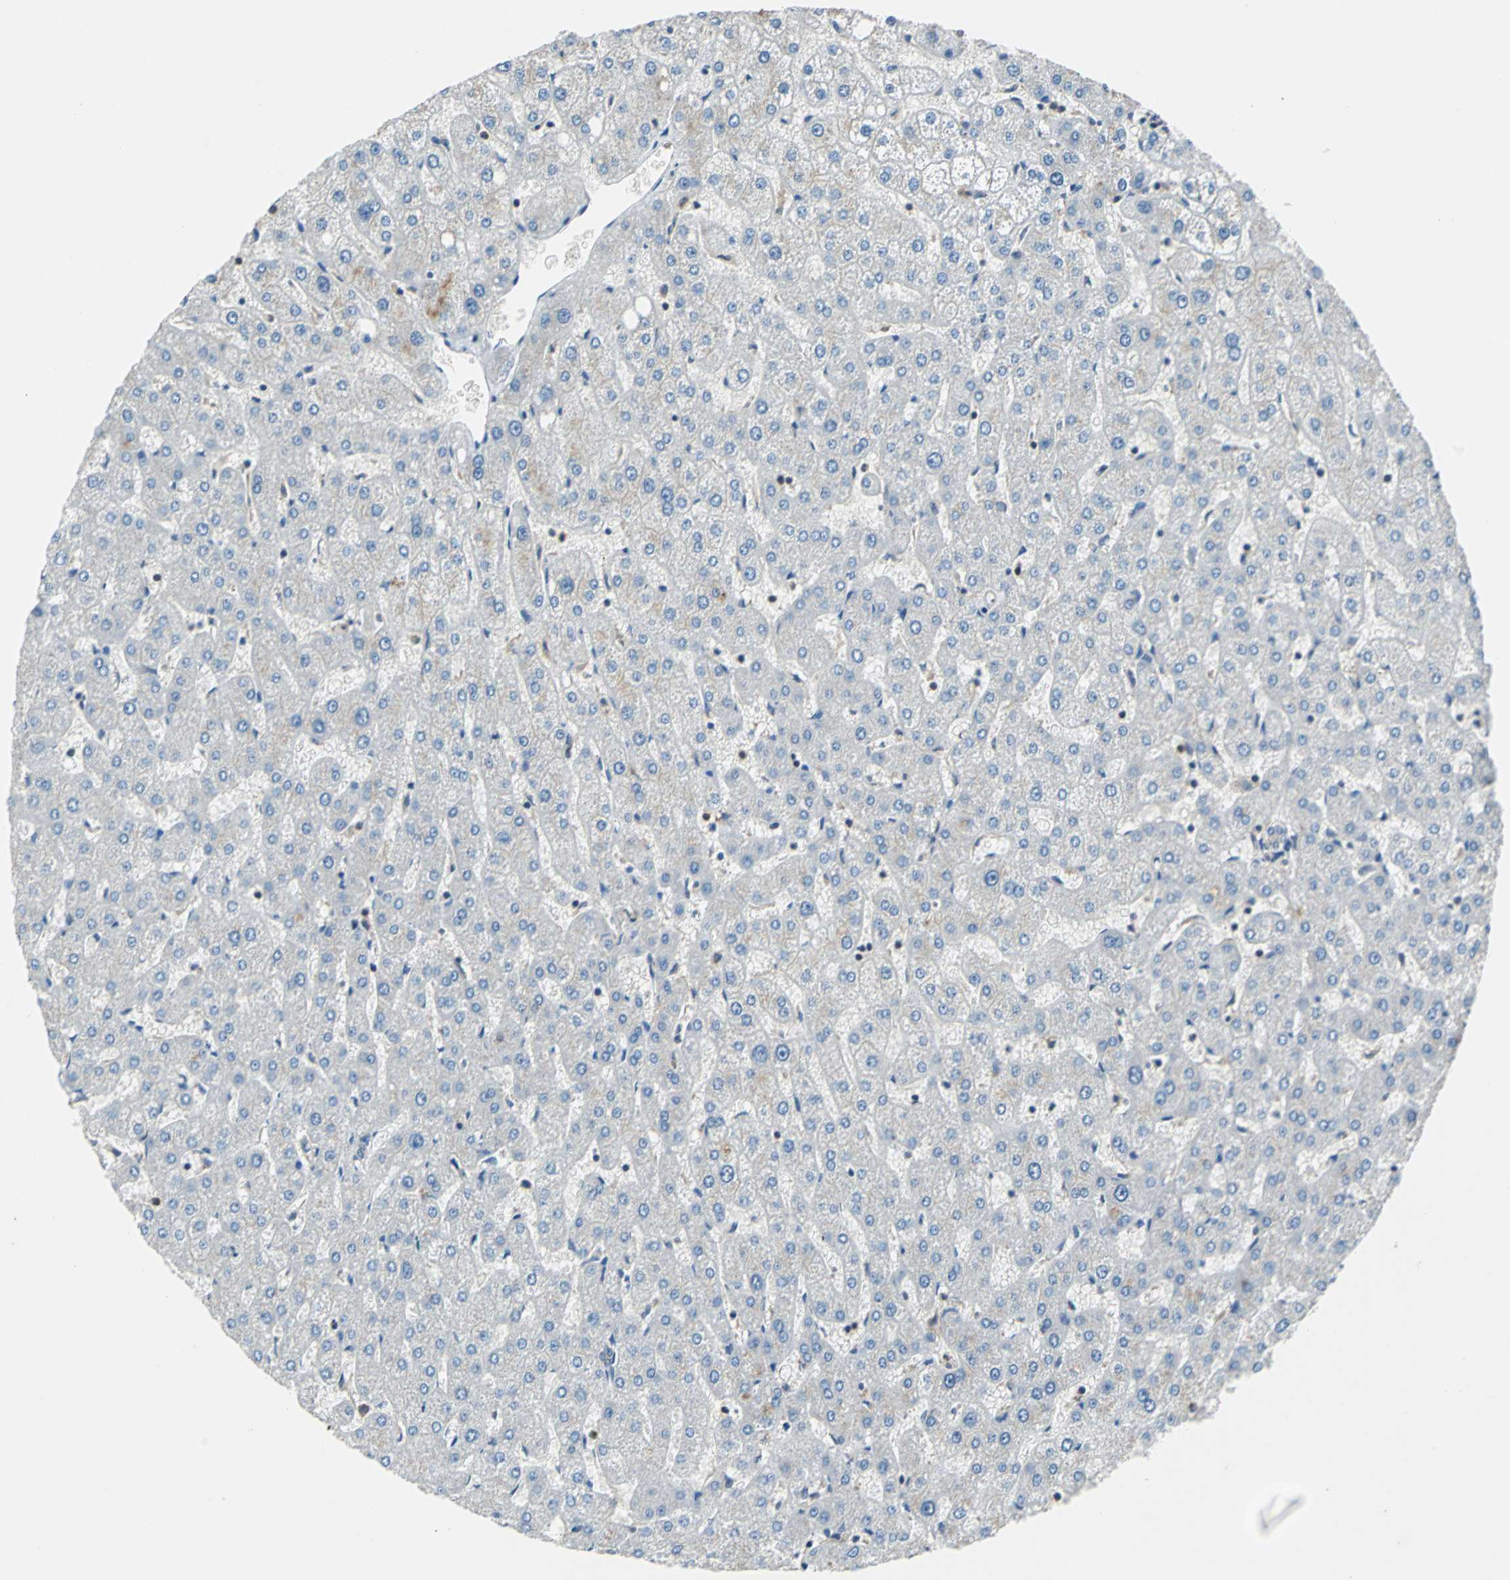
{"staining": {"intensity": "negative", "quantity": "none", "location": "none"}, "tissue": "liver", "cell_type": "Cholangiocytes", "image_type": "normal", "snomed": [{"axis": "morphology", "description": "Normal tissue, NOS"}, {"axis": "topography", "description": "Liver"}], "caption": "IHC histopathology image of normal liver: liver stained with DAB (3,3'-diaminobenzidine) reveals no significant protein positivity in cholangiocytes.", "gene": "ARPC3", "patient": {"sex": "male", "age": 67}}